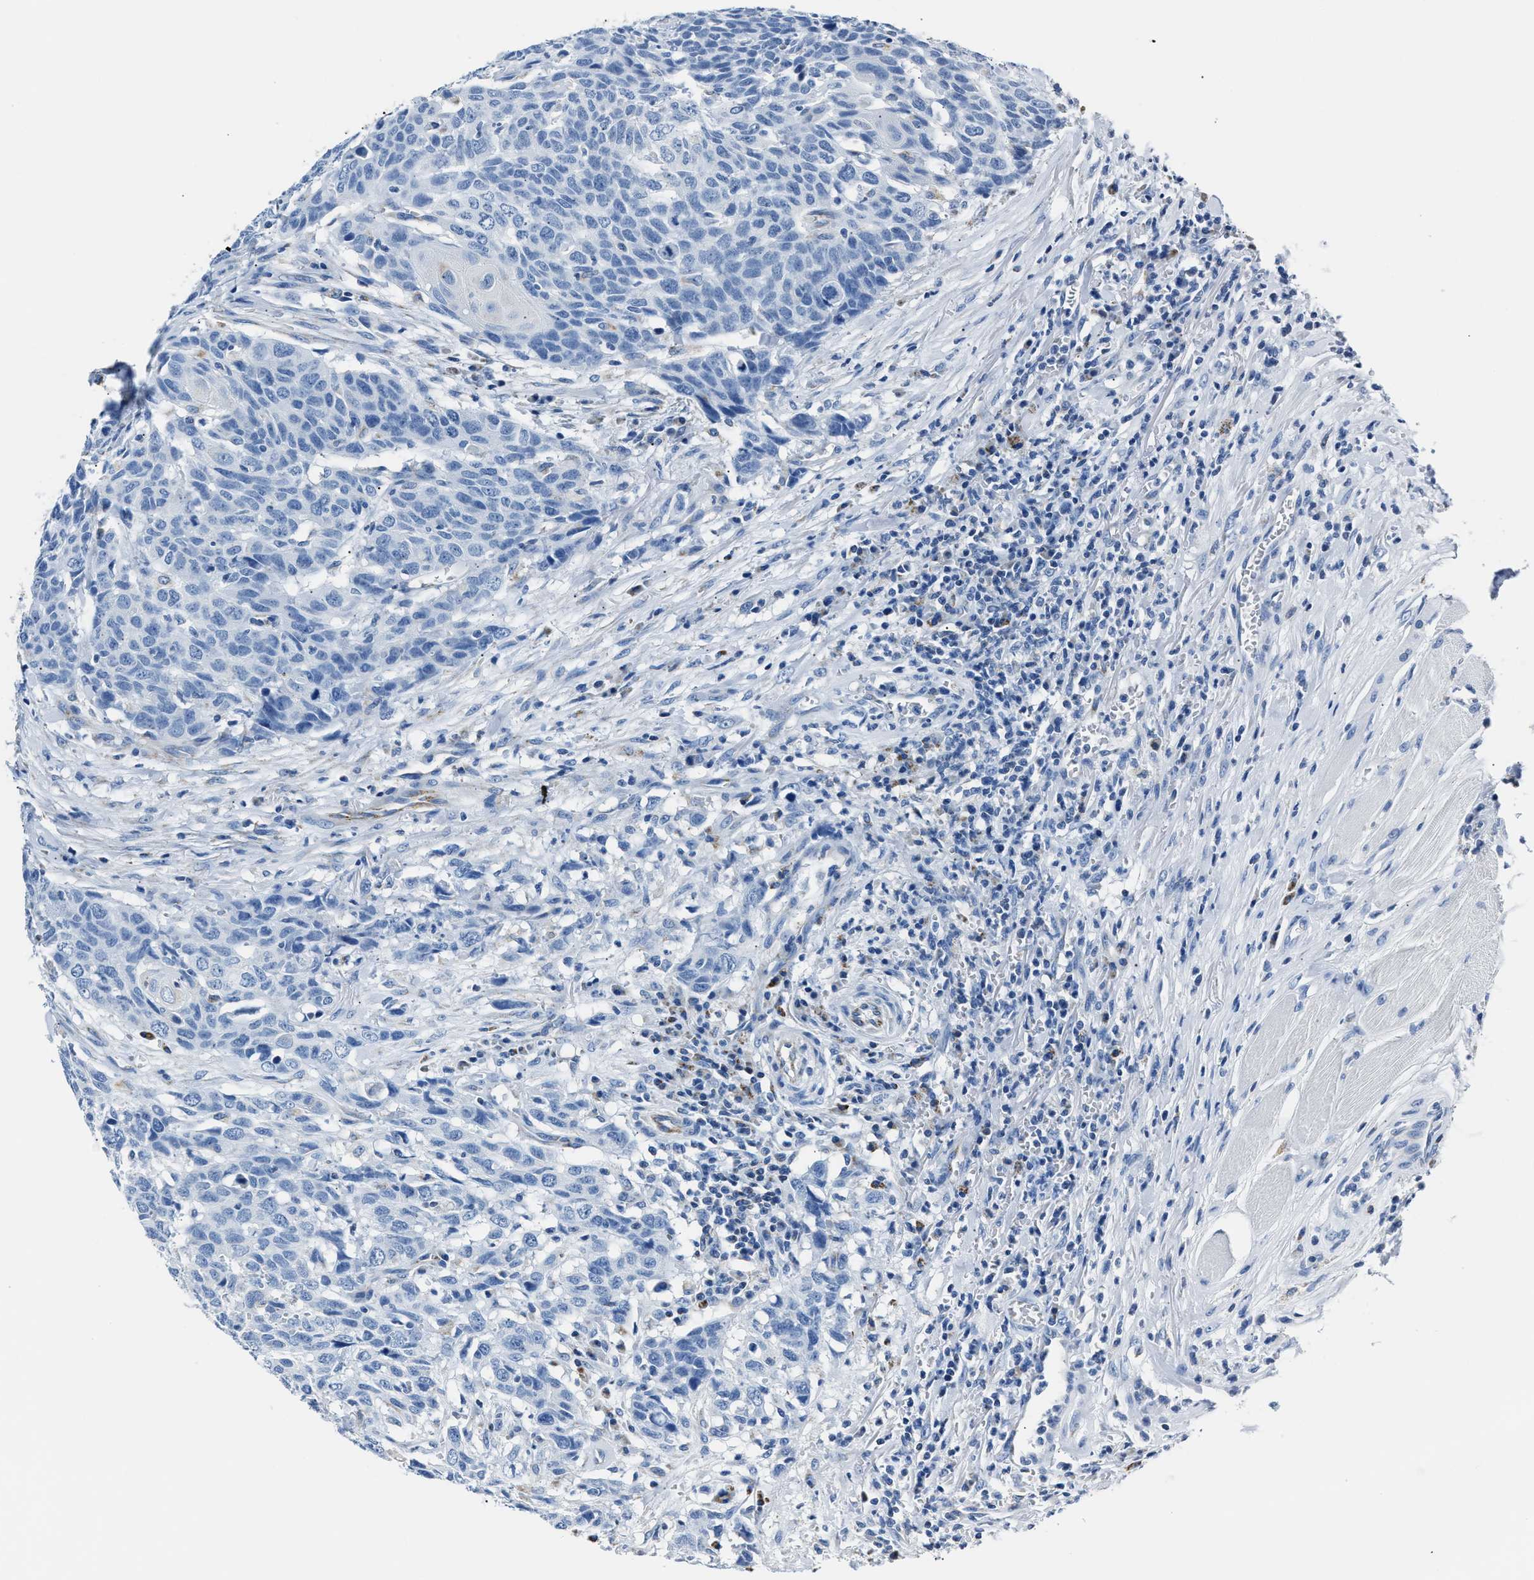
{"staining": {"intensity": "negative", "quantity": "none", "location": "none"}, "tissue": "head and neck cancer", "cell_type": "Tumor cells", "image_type": "cancer", "snomed": [{"axis": "morphology", "description": "Squamous cell carcinoma, NOS"}, {"axis": "topography", "description": "Head-Neck"}], "caption": "Tumor cells are negative for brown protein staining in head and neck squamous cell carcinoma.", "gene": "AMACR", "patient": {"sex": "male", "age": 66}}